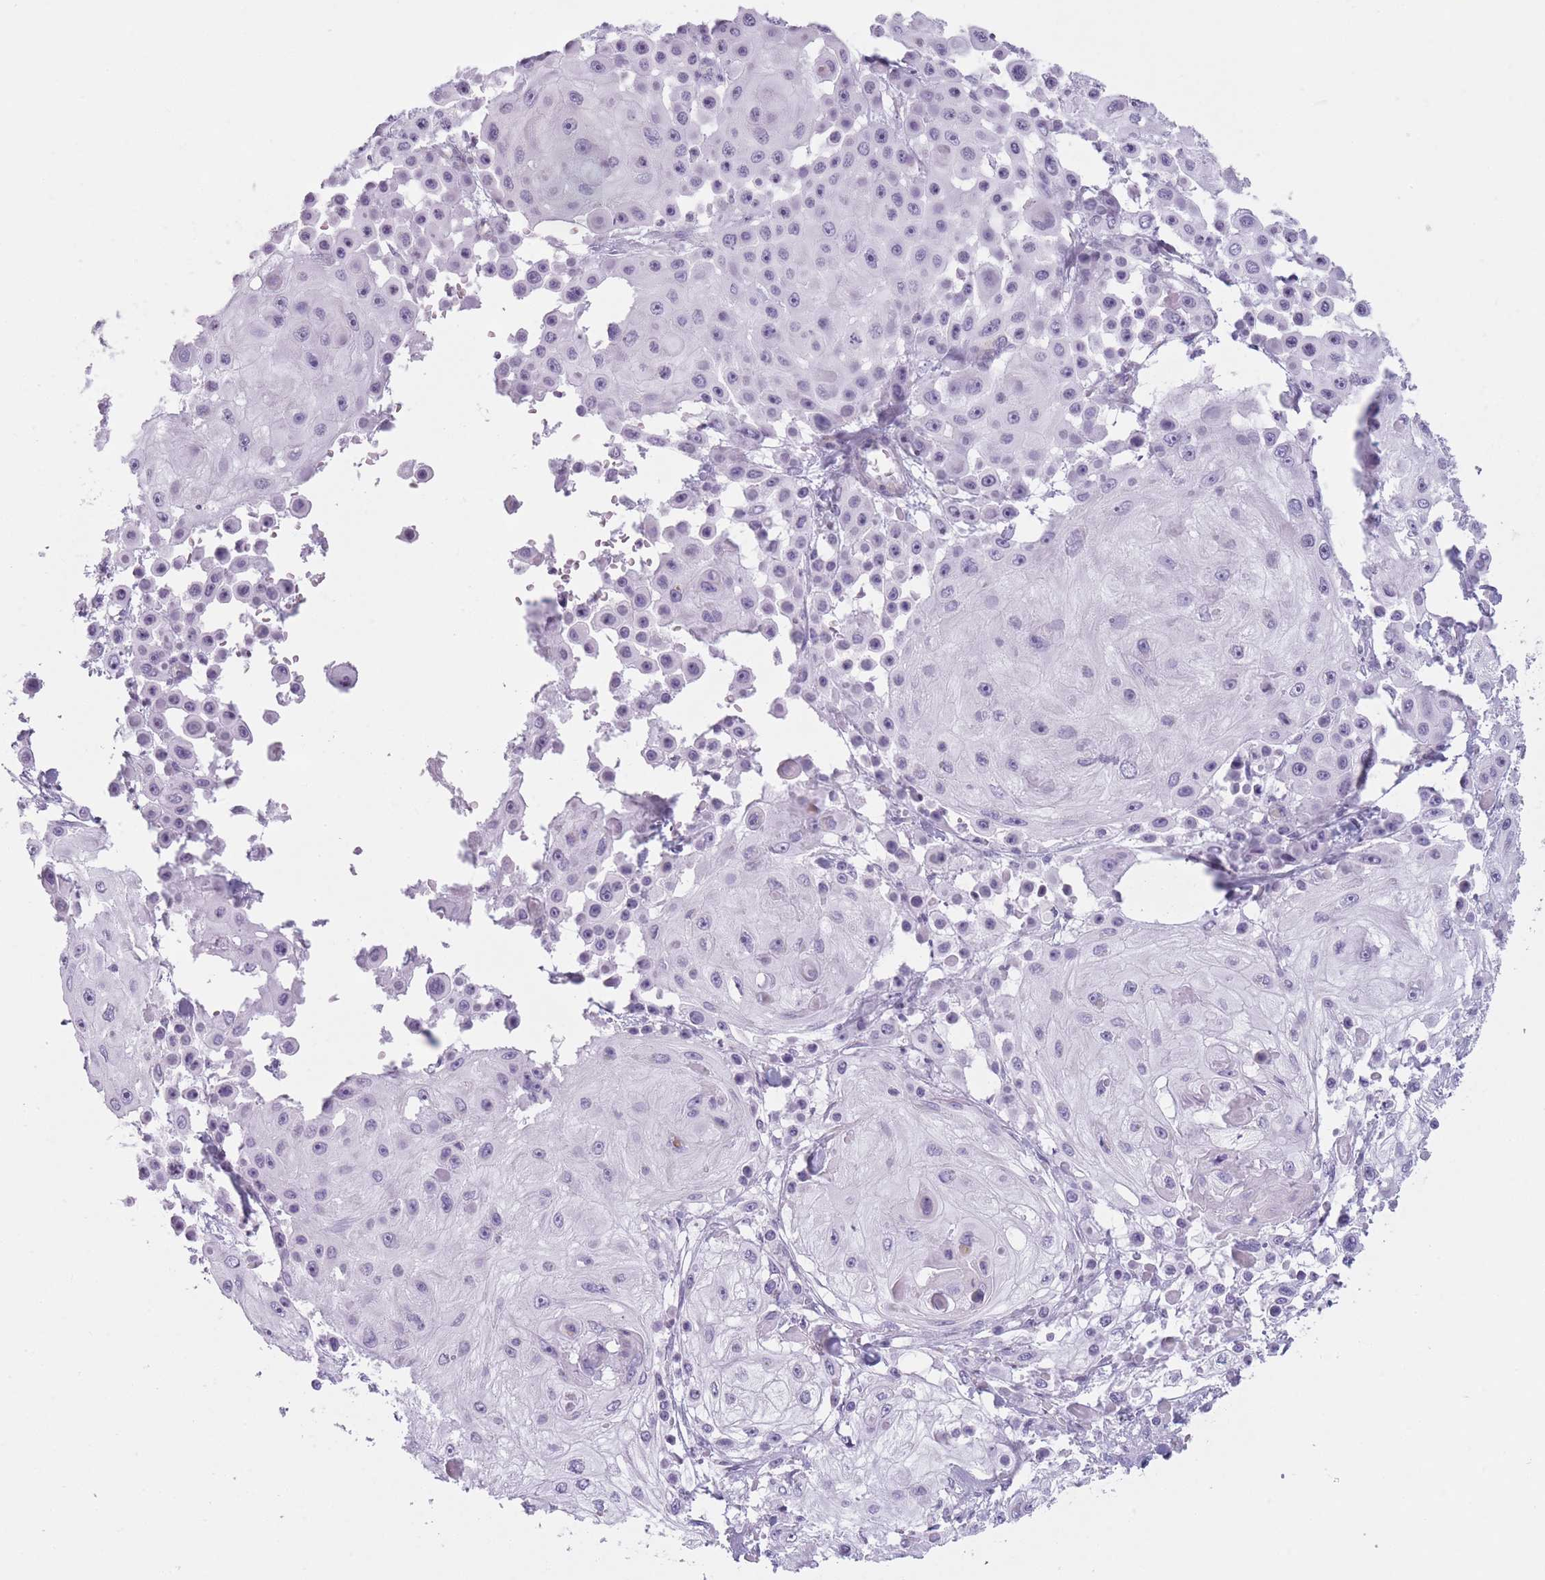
{"staining": {"intensity": "negative", "quantity": "none", "location": "none"}, "tissue": "skin cancer", "cell_type": "Tumor cells", "image_type": "cancer", "snomed": [{"axis": "morphology", "description": "Squamous cell carcinoma, NOS"}, {"axis": "topography", "description": "Skin"}], "caption": "Immunohistochemical staining of human skin squamous cell carcinoma exhibits no significant expression in tumor cells.", "gene": "GGT1", "patient": {"sex": "male", "age": 67}}